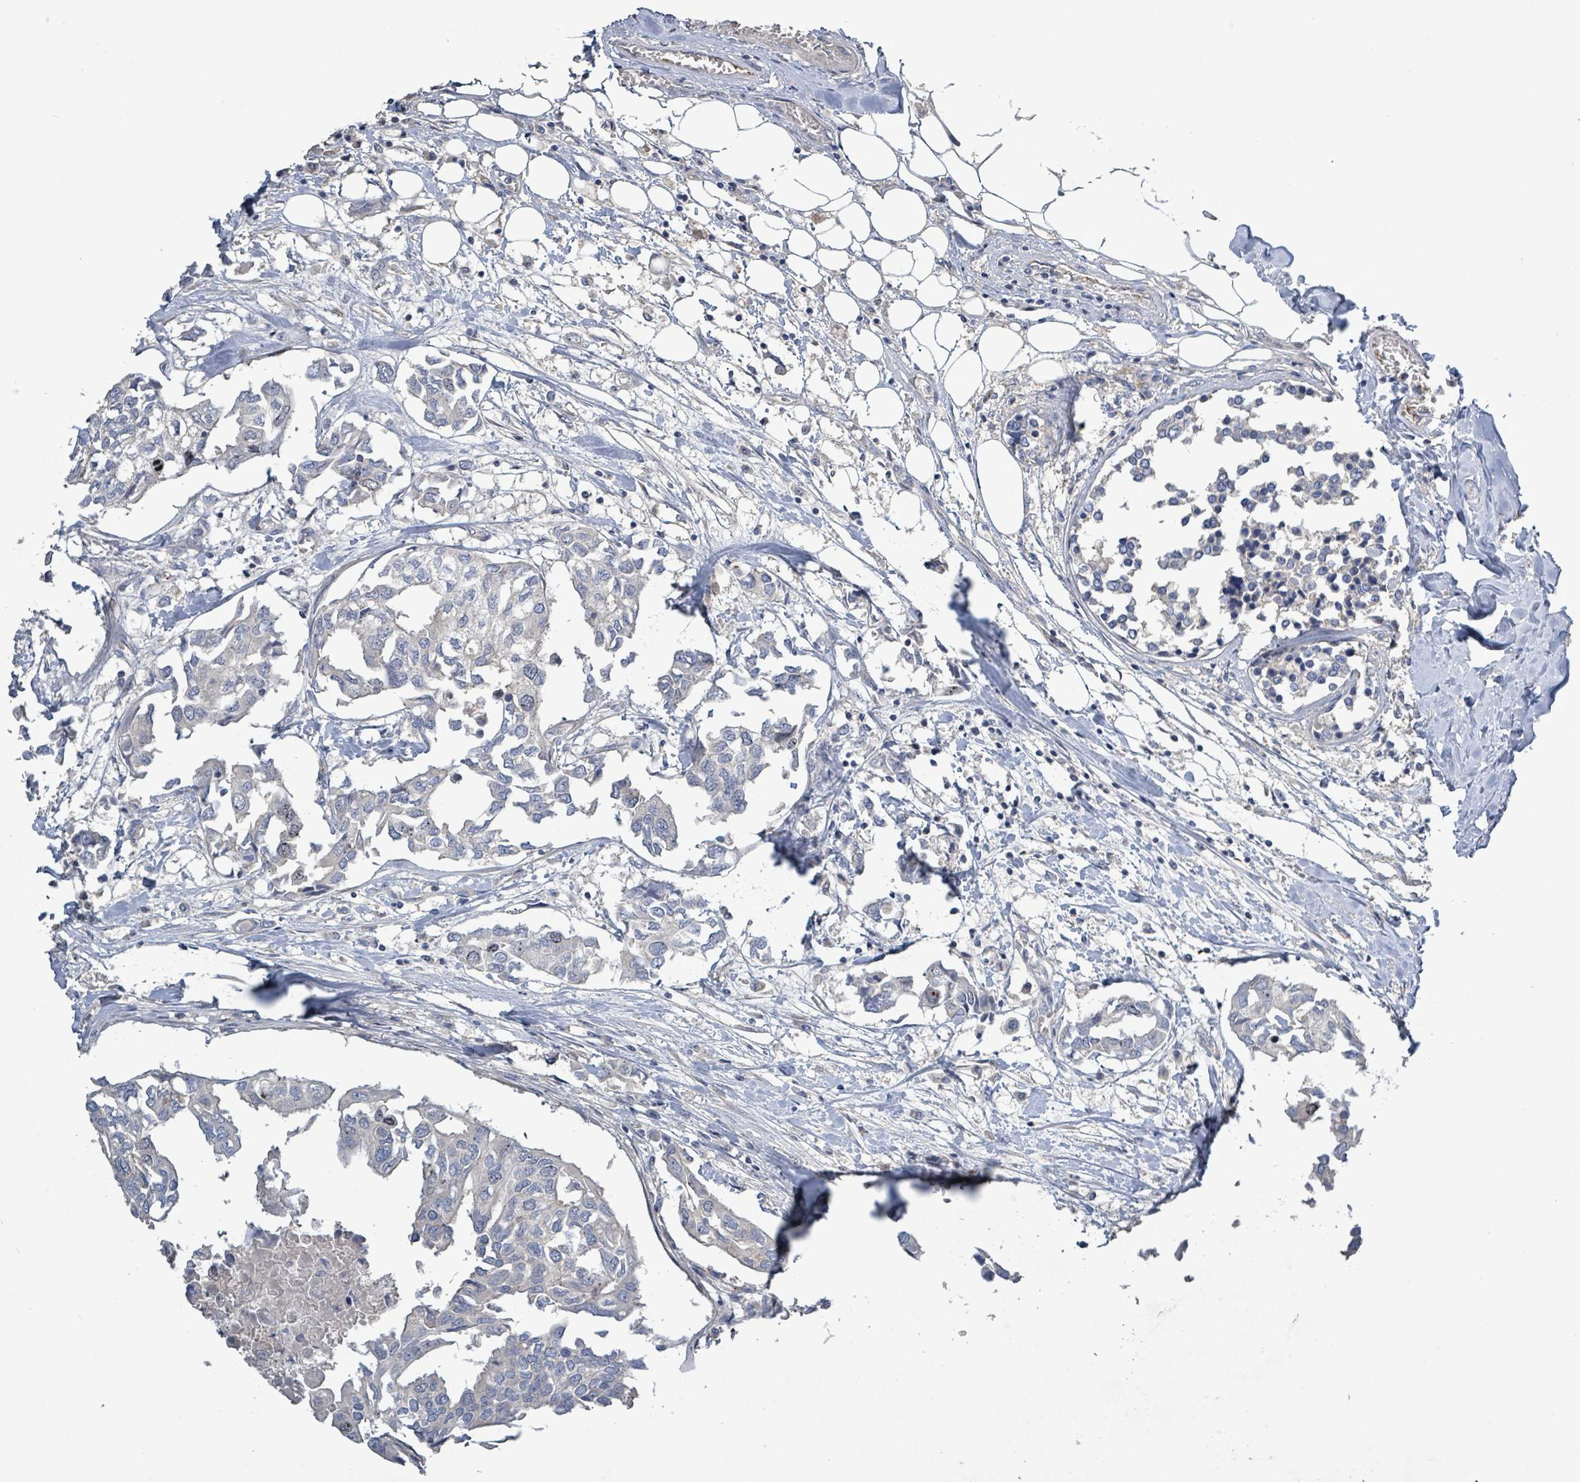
{"staining": {"intensity": "negative", "quantity": "none", "location": "none"}, "tissue": "breast cancer", "cell_type": "Tumor cells", "image_type": "cancer", "snomed": [{"axis": "morphology", "description": "Duct carcinoma"}, {"axis": "topography", "description": "Breast"}], "caption": "High magnification brightfield microscopy of breast cancer (invasive ductal carcinoma) stained with DAB (3,3'-diaminobenzidine) (brown) and counterstained with hematoxylin (blue): tumor cells show no significant expression. (DAB (3,3'-diaminobenzidine) IHC visualized using brightfield microscopy, high magnification).", "gene": "KRAS", "patient": {"sex": "female", "age": 83}}